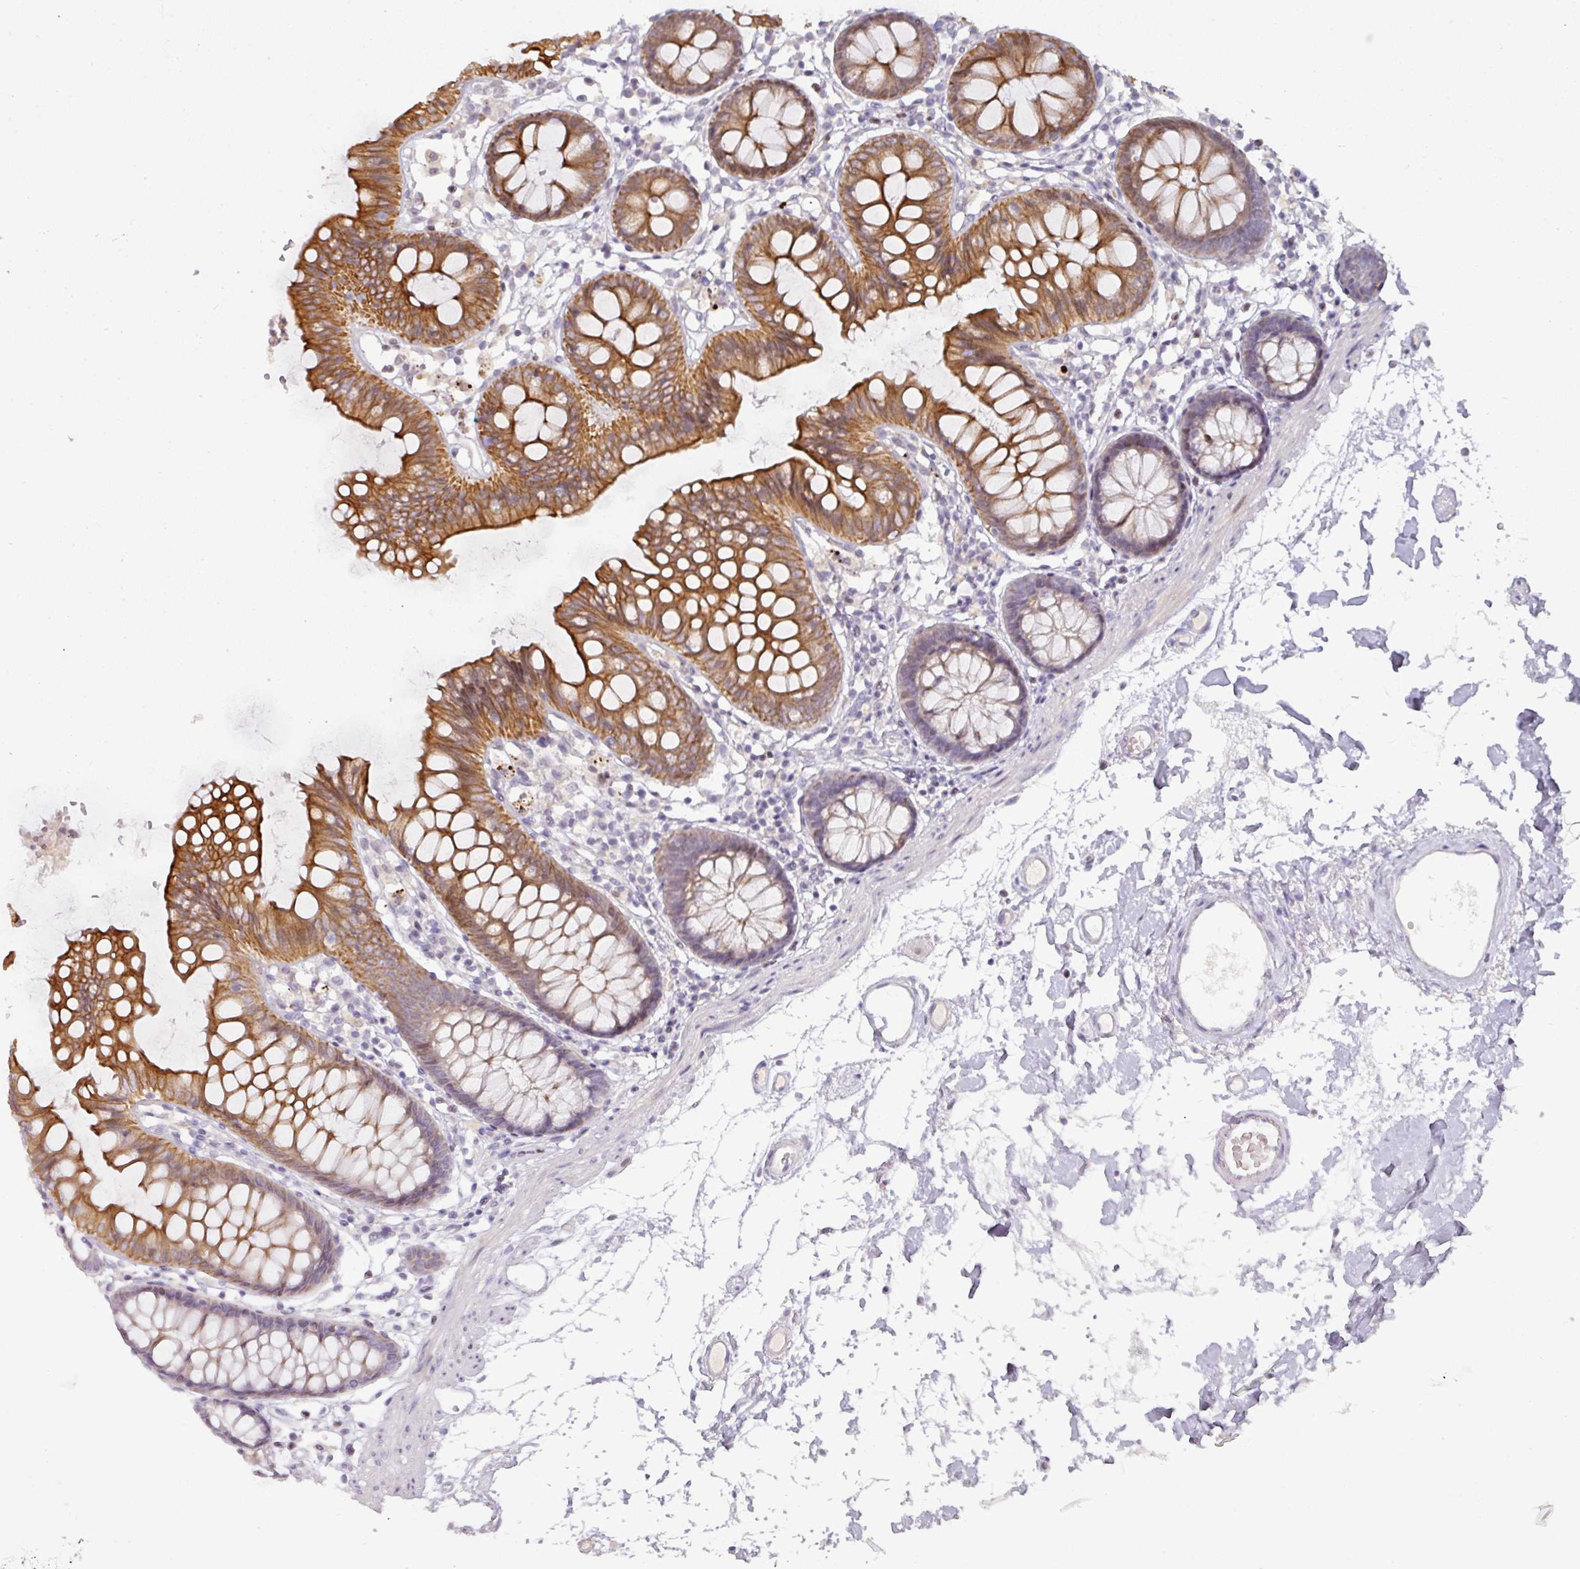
{"staining": {"intensity": "negative", "quantity": "none", "location": "none"}, "tissue": "colon", "cell_type": "Endothelial cells", "image_type": "normal", "snomed": [{"axis": "morphology", "description": "Normal tissue, NOS"}, {"axis": "topography", "description": "Colon"}], "caption": "This is a micrograph of IHC staining of normal colon, which shows no expression in endothelial cells. The staining is performed using DAB brown chromogen with nuclei counter-stained in using hematoxylin.", "gene": "GTF2H3", "patient": {"sex": "female", "age": 84}}